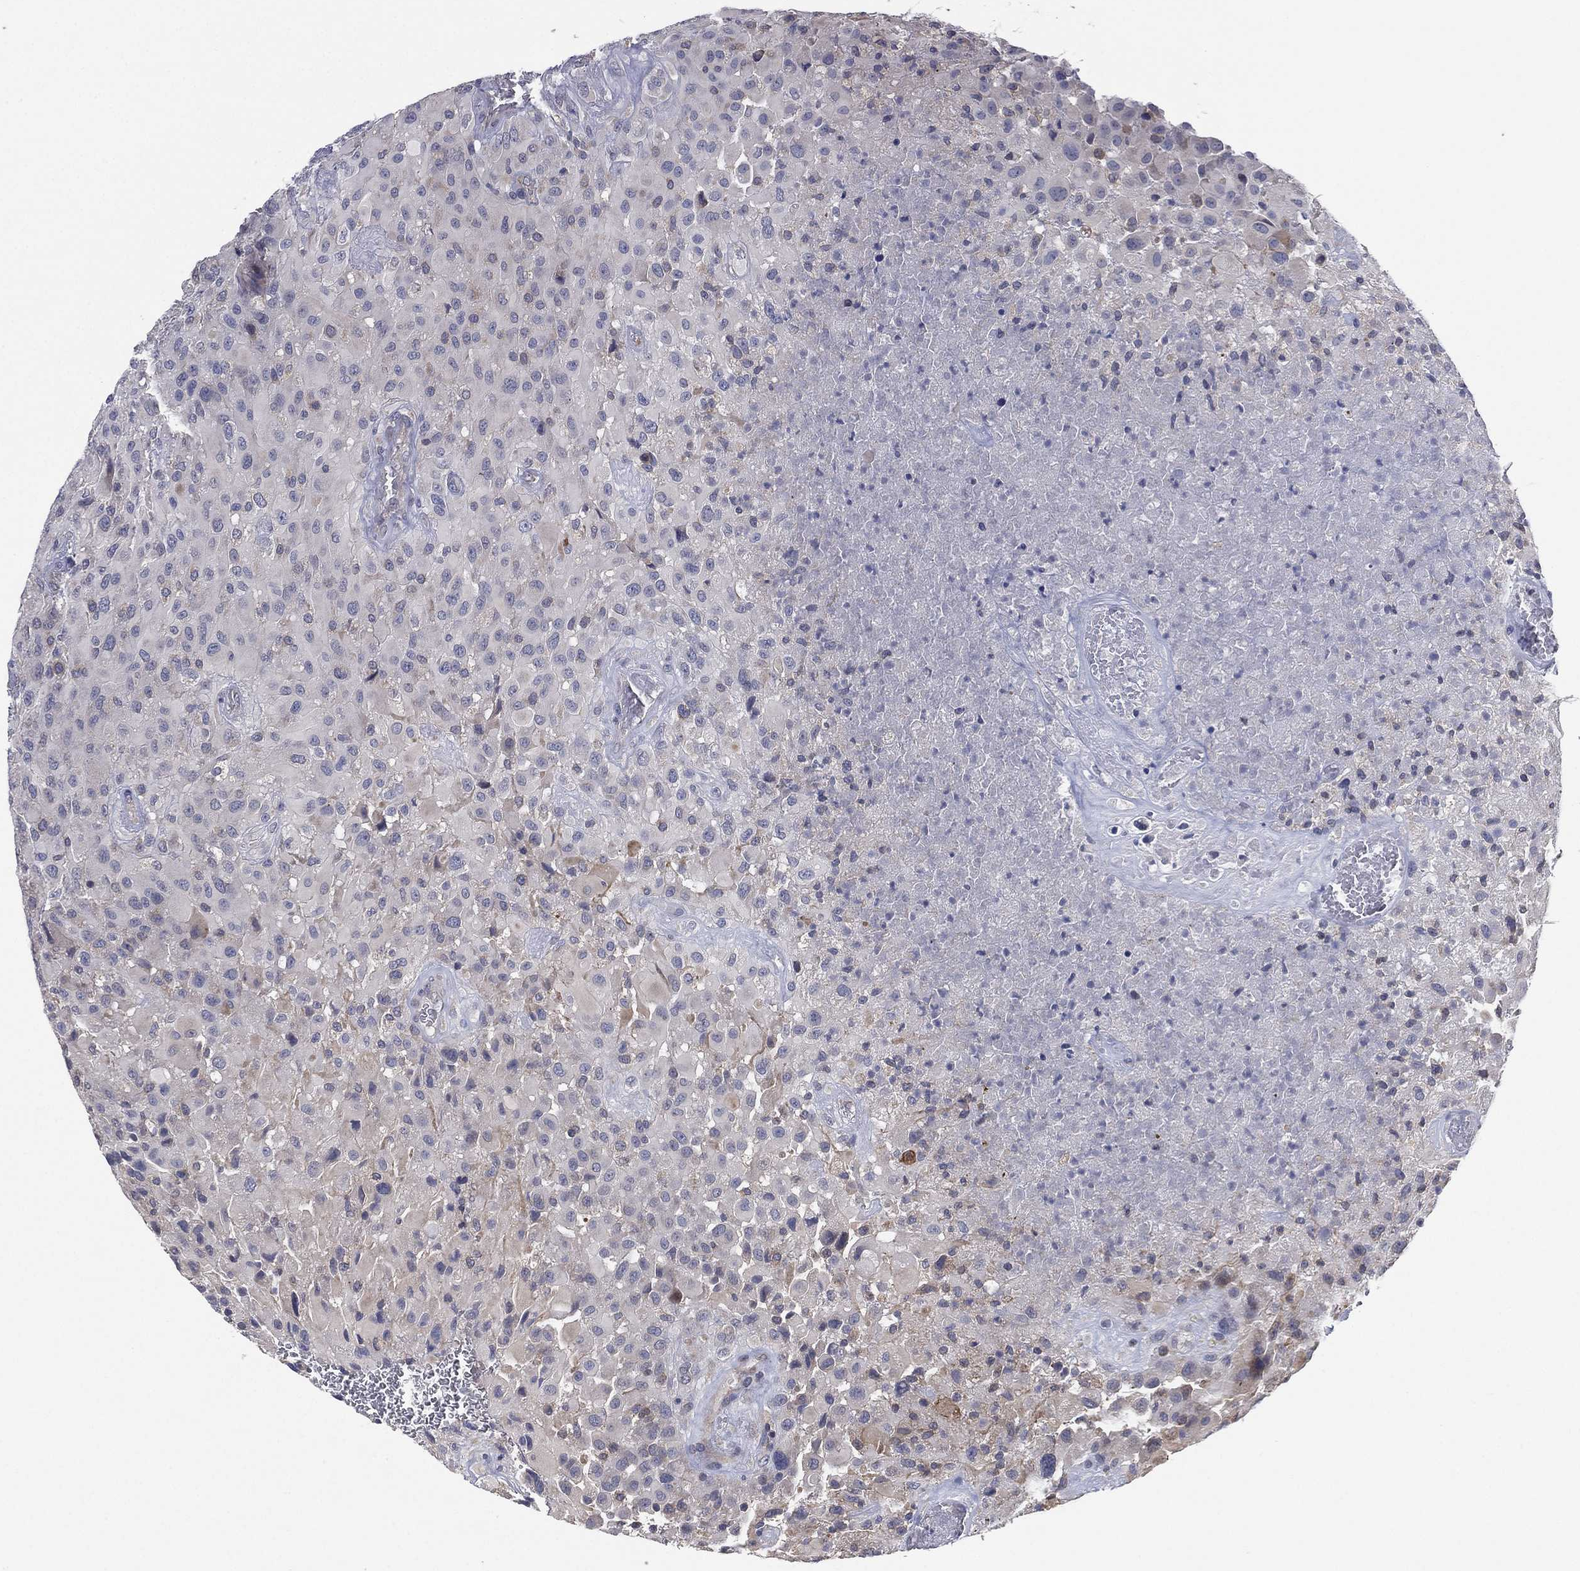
{"staining": {"intensity": "negative", "quantity": "none", "location": "none"}, "tissue": "glioma", "cell_type": "Tumor cells", "image_type": "cancer", "snomed": [{"axis": "morphology", "description": "Glioma, malignant, High grade"}, {"axis": "topography", "description": "Cerebral cortex"}], "caption": "A micrograph of human glioma is negative for staining in tumor cells.", "gene": "MPP7", "patient": {"sex": "male", "age": 35}}